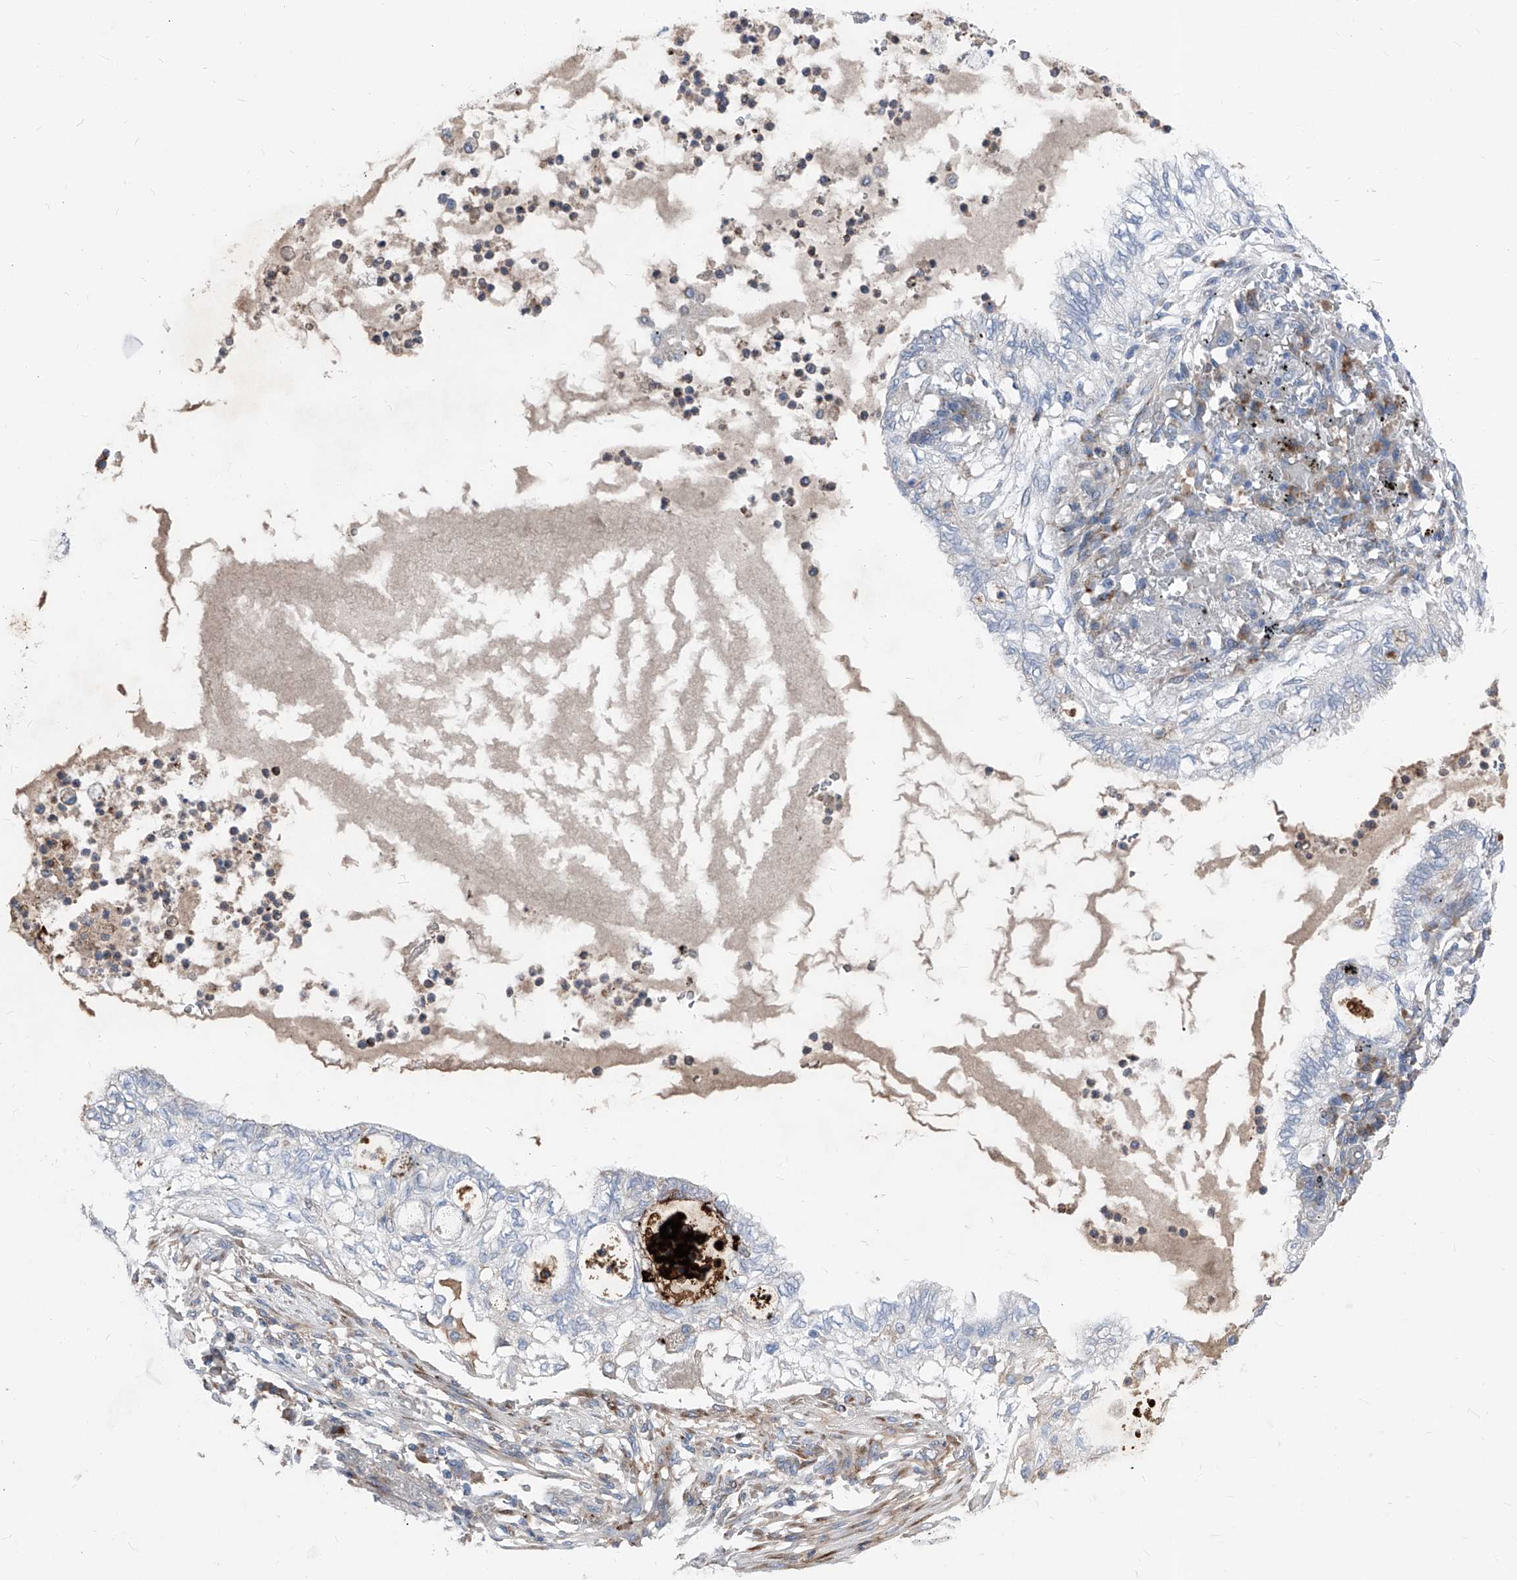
{"staining": {"intensity": "negative", "quantity": "none", "location": "none"}, "tissue": "lung cancer", "cell_type": "Tumor cells", "image_type": "cancer", "snomed": [{"axis": "morphology", "description": "Adenocarcinoma, NOS"}, {"axis": "topography", "description": "Lung"}], "caption": "Tumor cells show no significant positivity in adenocarcinoma (lung).", "gene": "IFI27", "patient": {"sex": "female", "age": 70}}